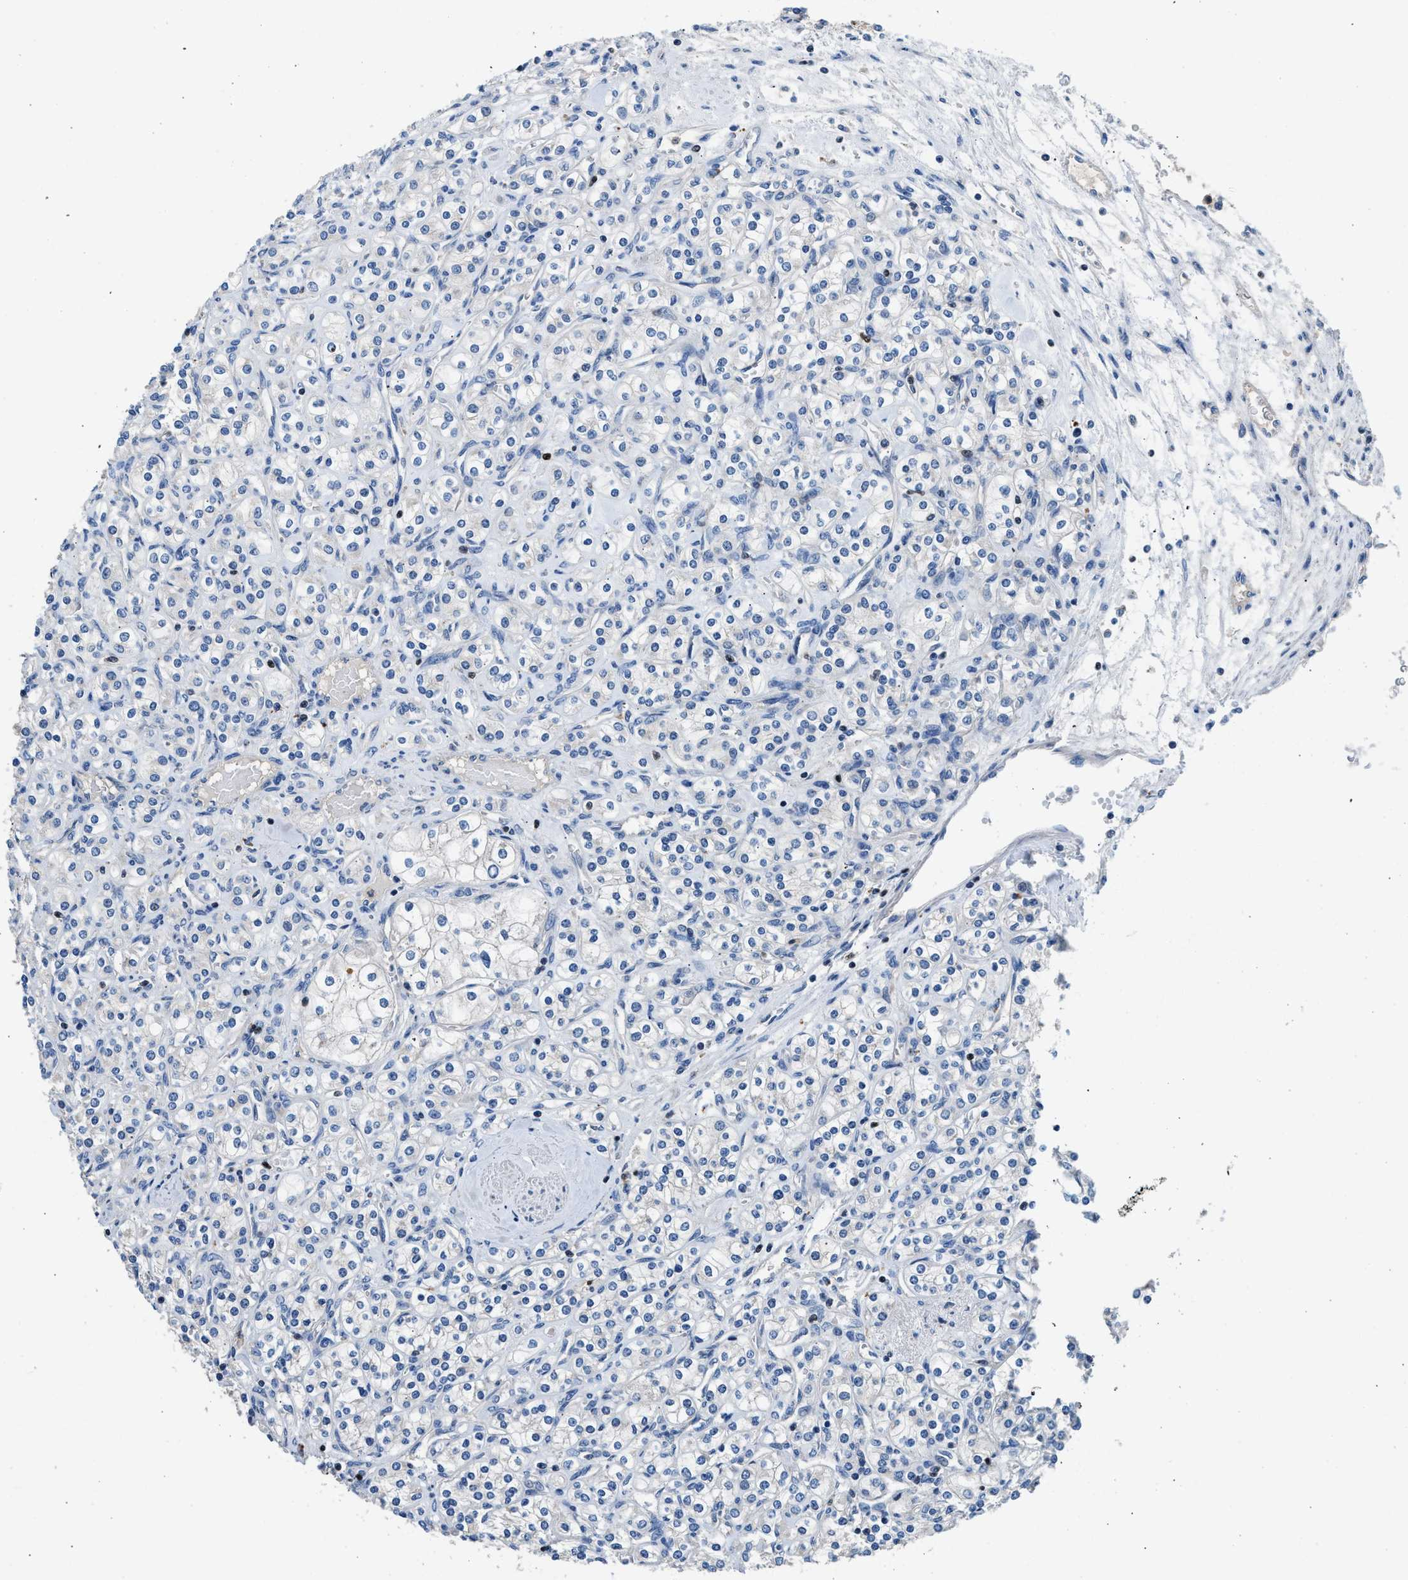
{"staining": {"intensity": "negative", "quantity": "none", "location": "none"}, "tissue": "renal cancer", "cell_type": "Tumor cells", "image_type": "cancer", "snomed": [{"axis": "morphology", "description": "Adenocarcinoma, NOS"}, {"axis": "topography", "description": "Kidney"}], "caption": "IHC of human renal adenocarcinoma shows no staining in tumor cells.", "gene": "TOX", "patient": {"sex": "male", "age": 77}}